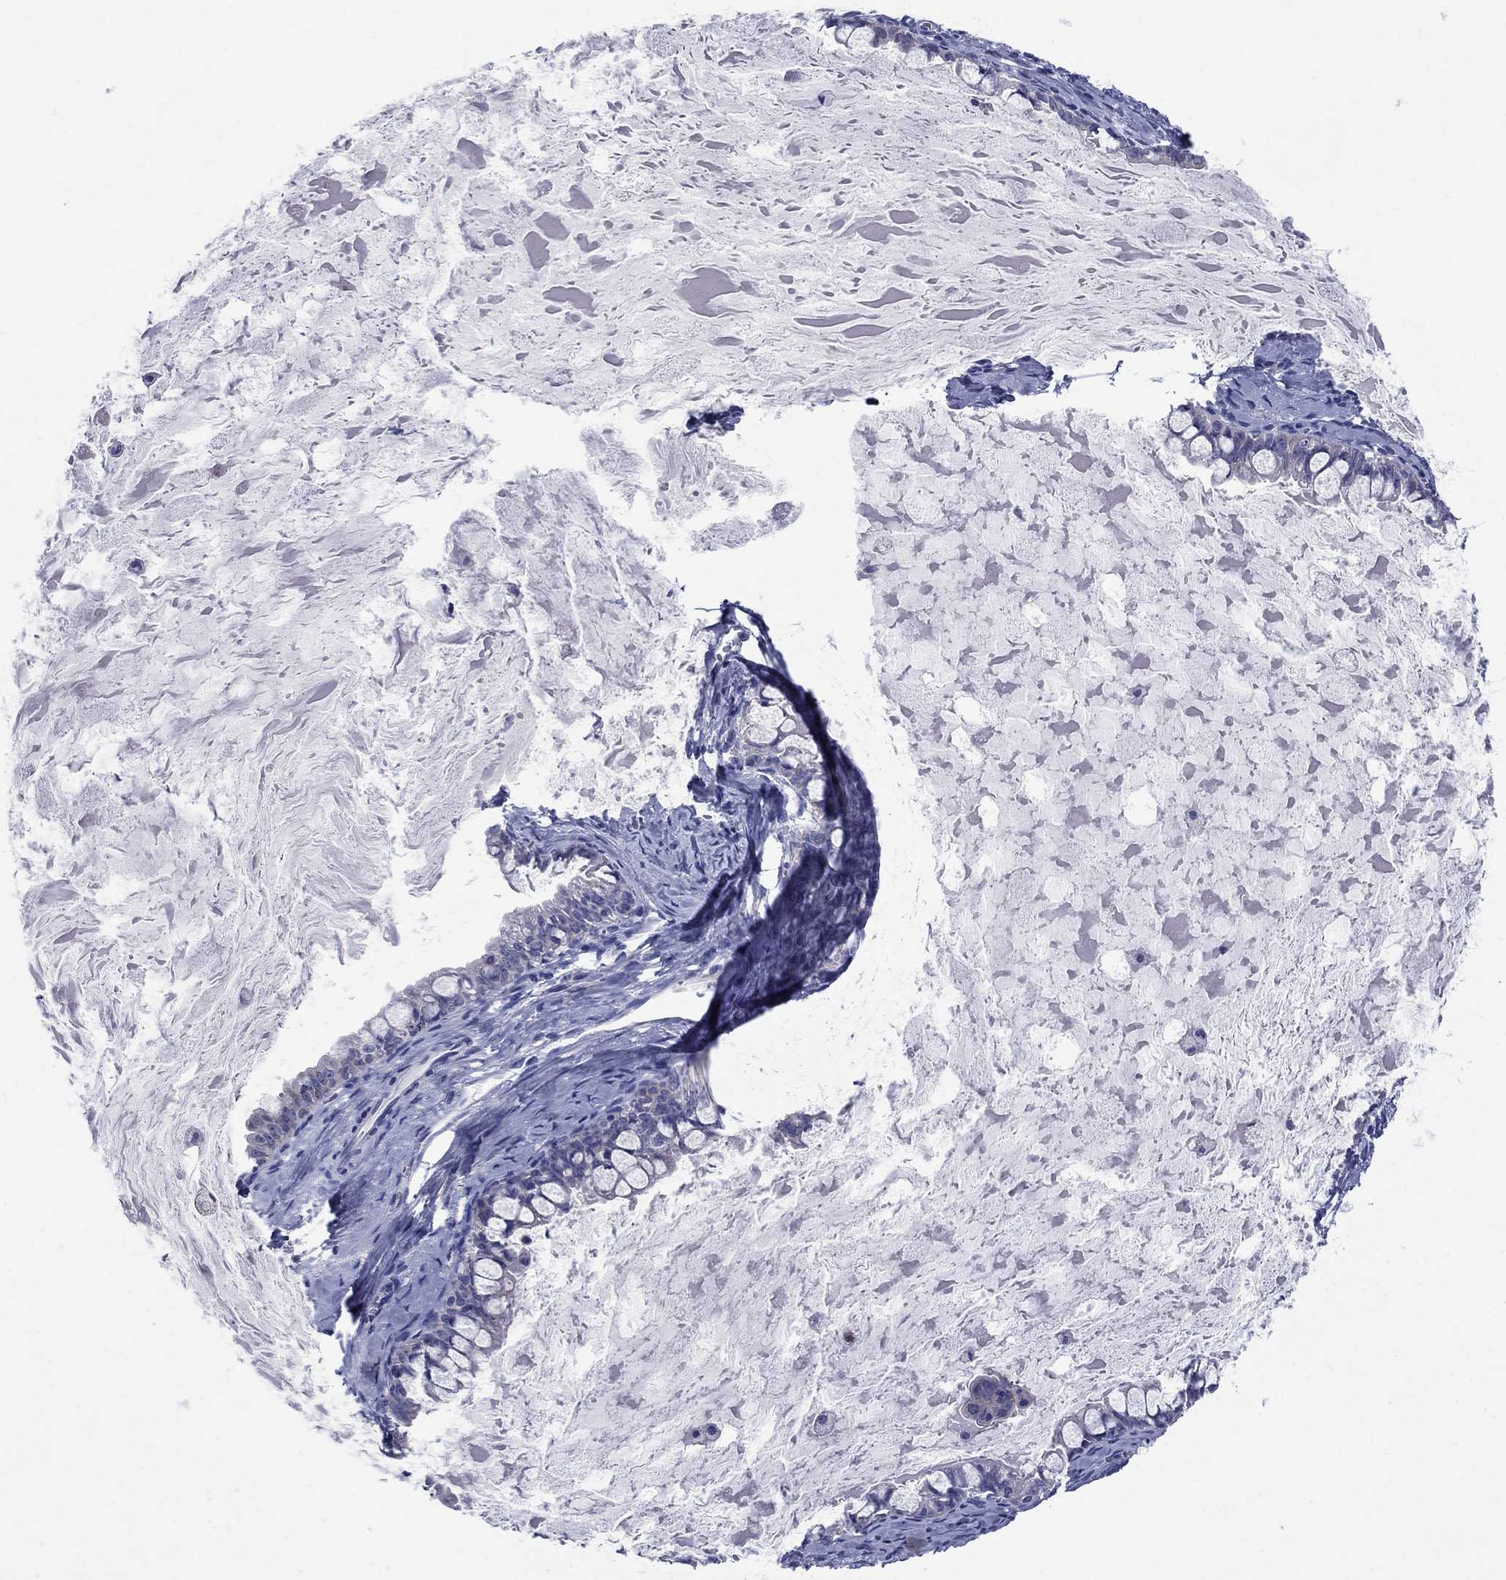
{"staining": {"intensity": "negative", "quantity": "none", "location": "none"}, "tissue": "ovarian cancer", "cell_type": "Tumor cells", "image_type": "cancer", "snomed": [{"axis": "morphology", "description": "Cystadenocarcinoma, mucinous, NOS"}, {"axis": "topography", "description": "Ovary"}], "caption": "Immunohistochemistry image of neoplastic tissue: human ovarian mucinous cystadenocarcinoma stained with DAB (3,3'-diaminobenzidine) shows no significant protein positivity in tumor cells.", "gene": "SULT2B1", "patient": {"sex": "female", "age": 63}}